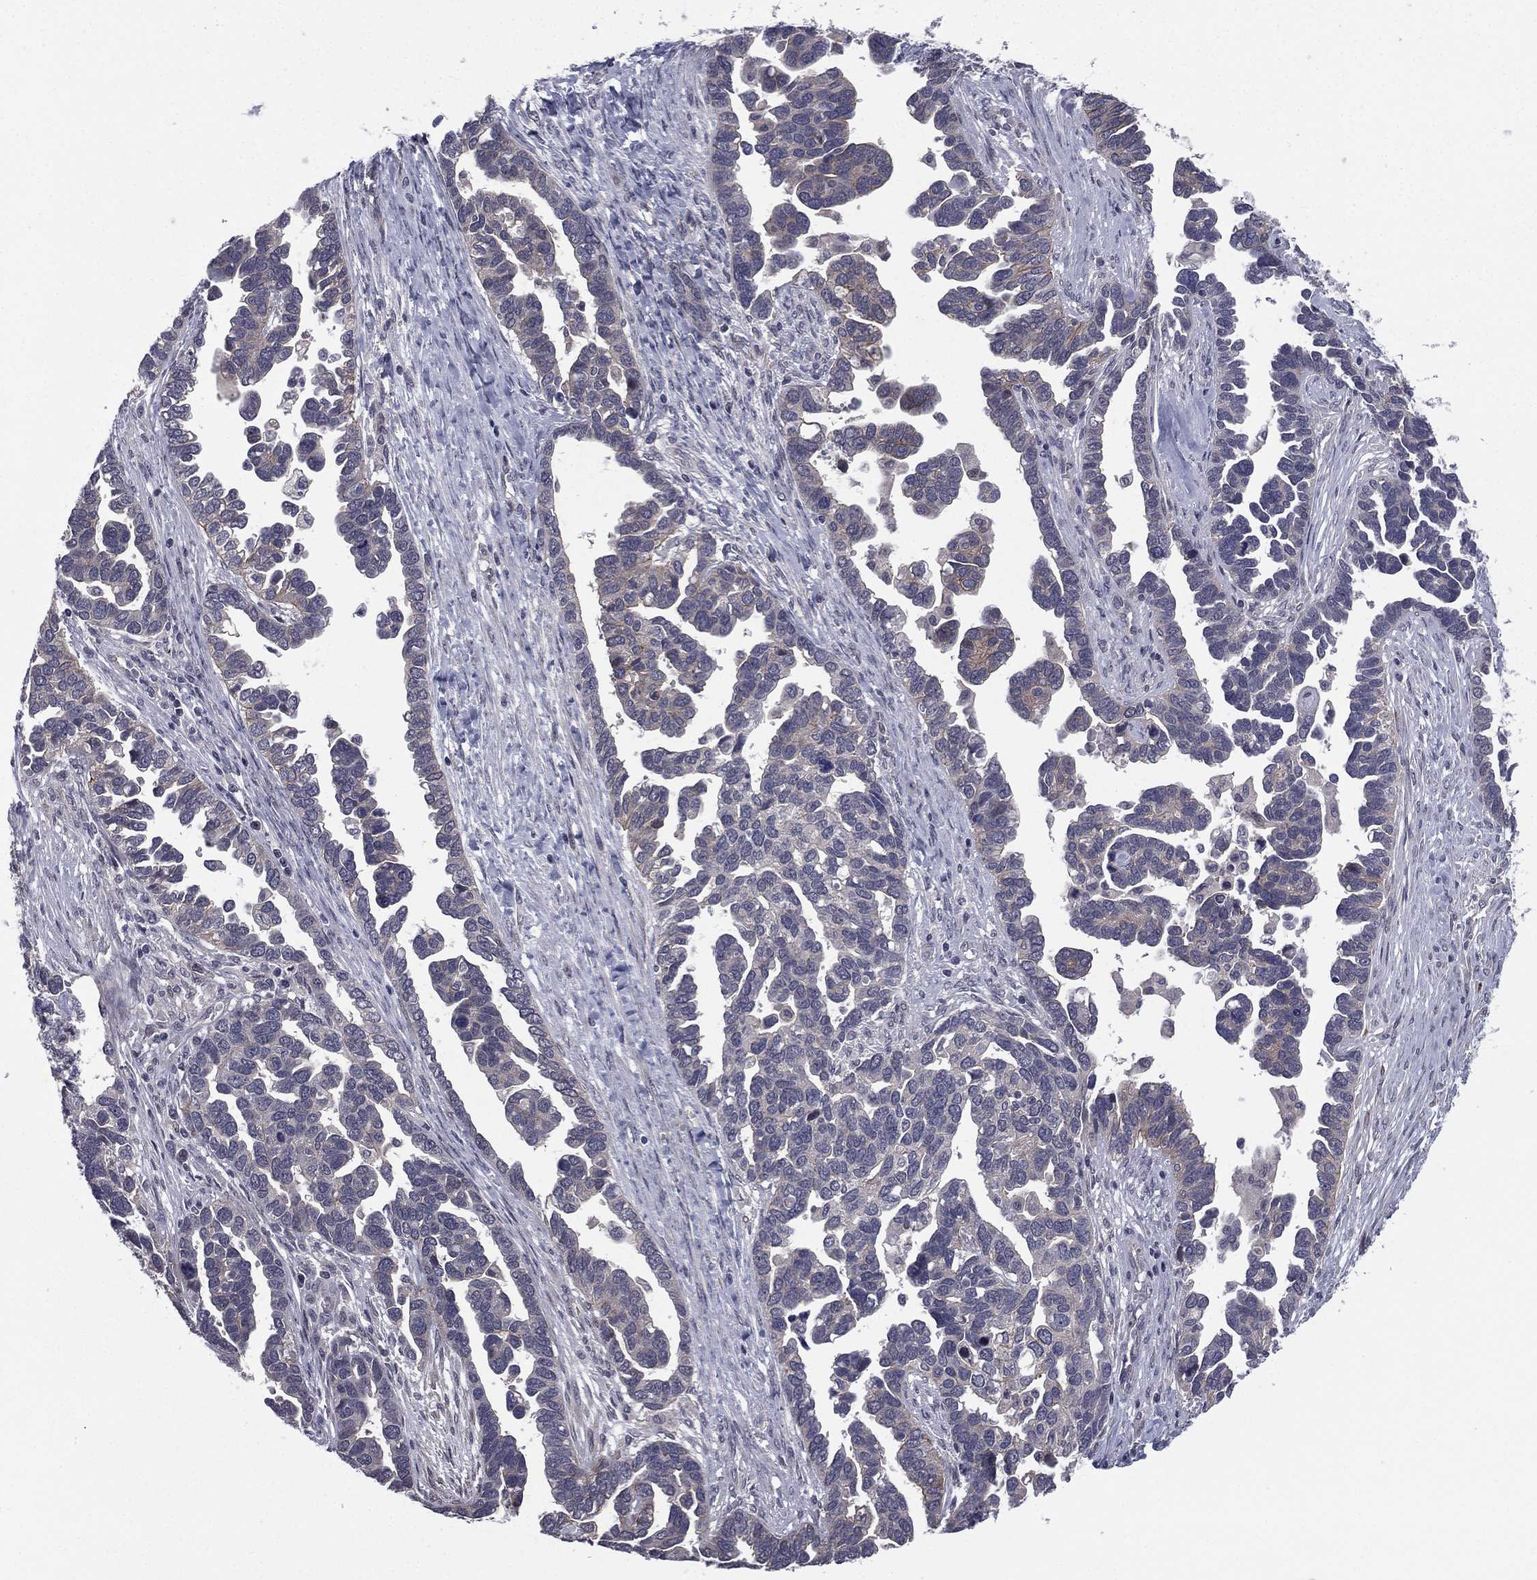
{"staining": {"intensity": "negative", "quantity": "none", "location": "none"}, "tissue": "ovarian cancer", "cell_type": "Tumor cells", "image_type": "cancer", "snomed": [{"axis": "morphology", "description": "Cystadenocarcinoma, serous, NOS"}, {"axis": "topography", "description": "Ovary"}], "caption": "Immunohistochemistry (IHC) of ovarian cancer (serous cystadenocarcinoma) reveals no expression in tumor cells.", "gene": "ACTRT2", "patient": {"sex": "female", "age": 54}}